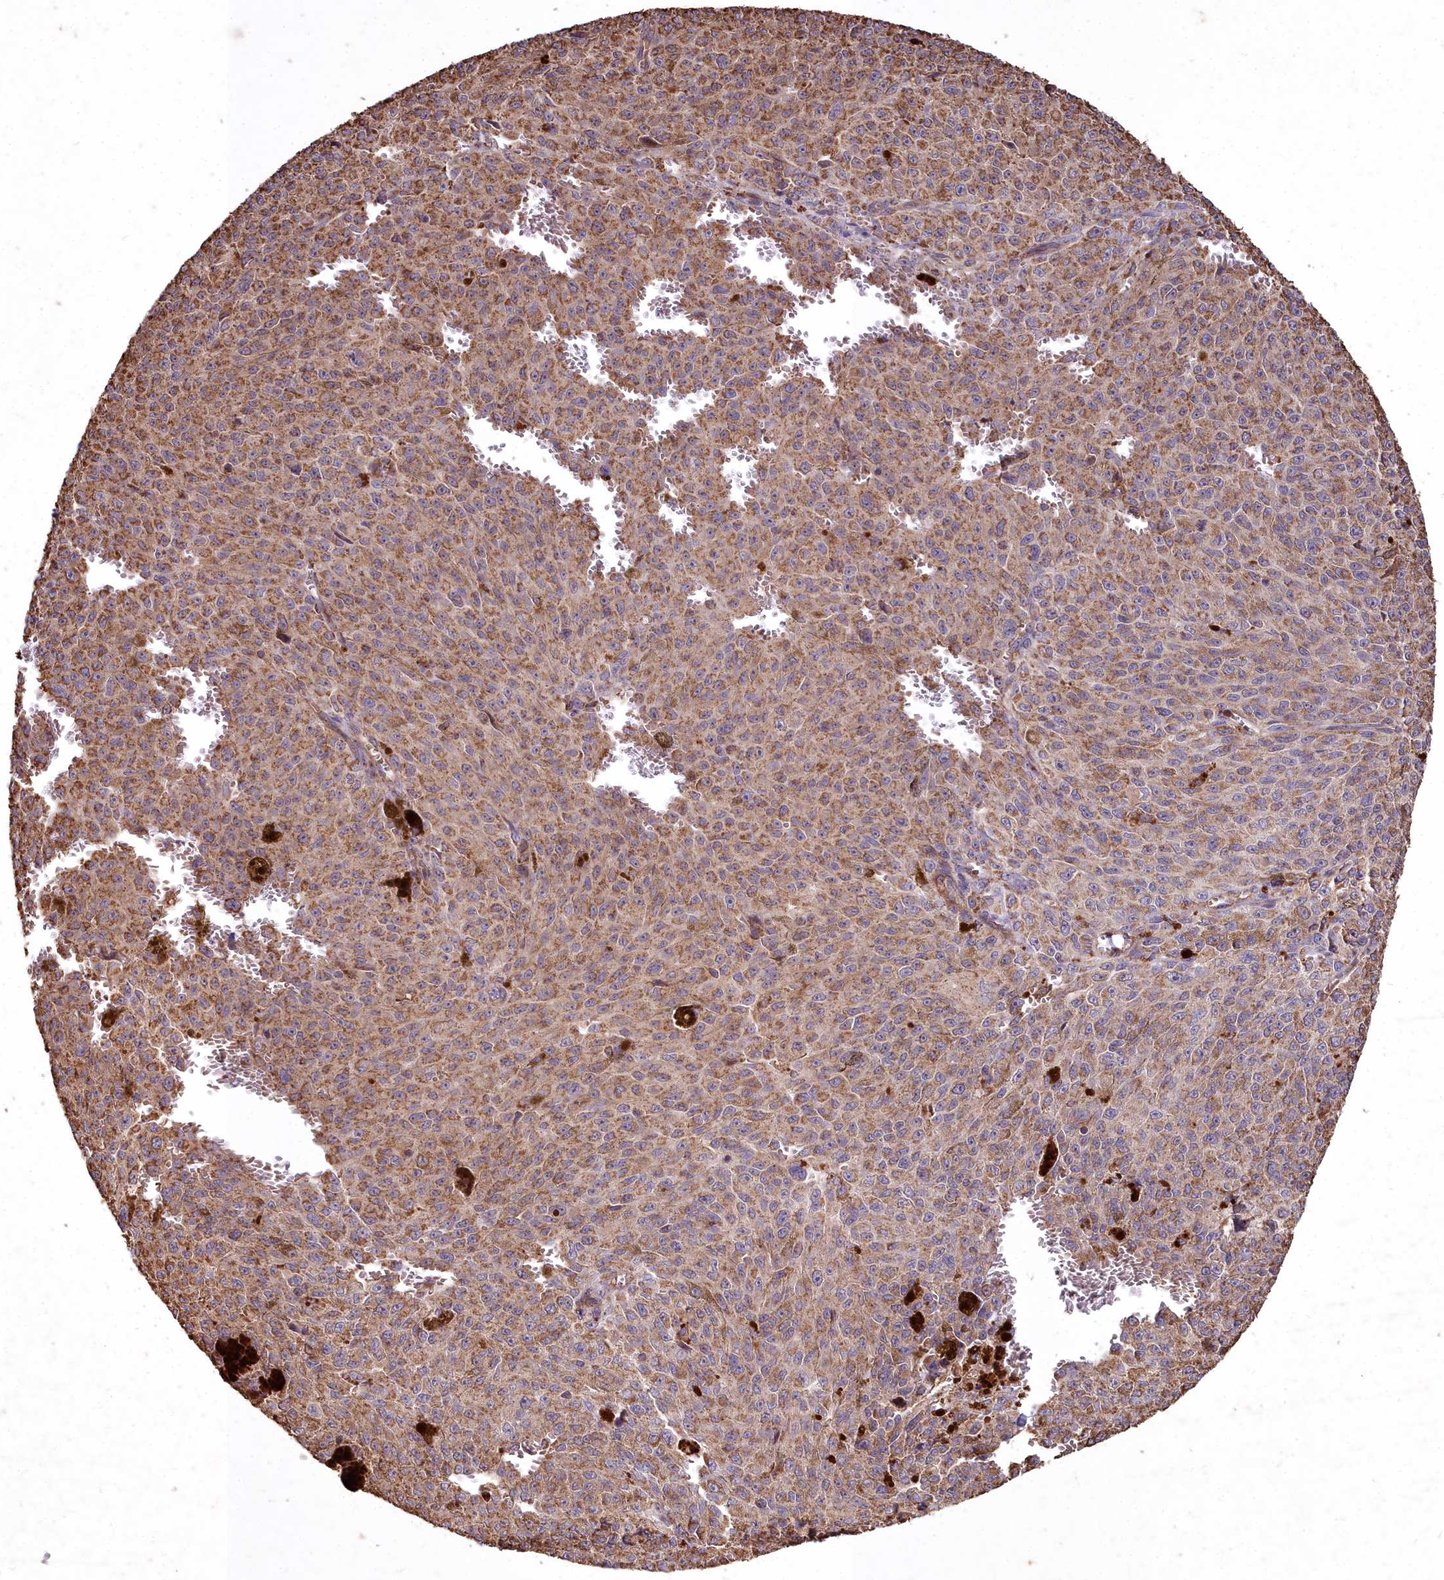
{"staining": {"intensity": "moderate", "quantity": ">75%", "location": "cytoplasmic/membranous"}, "tissue": "melanoma", "cell_type": "Tumor cells", "image_type": "cancer", "snomed": [{"axis": "morphology", "description": "Malignant melanoma, NOS"}, {"axis": "topography", "description": "Skin"}], "caption": "Melanoma stained with DAB immunohistochemistry (IHC) displays medium levels of moderate cytoplasmic/membranous expression in about >75% of tumor cells.", "gene": "CEMIP2", "patient": {"sex": "female", "age": 52}}